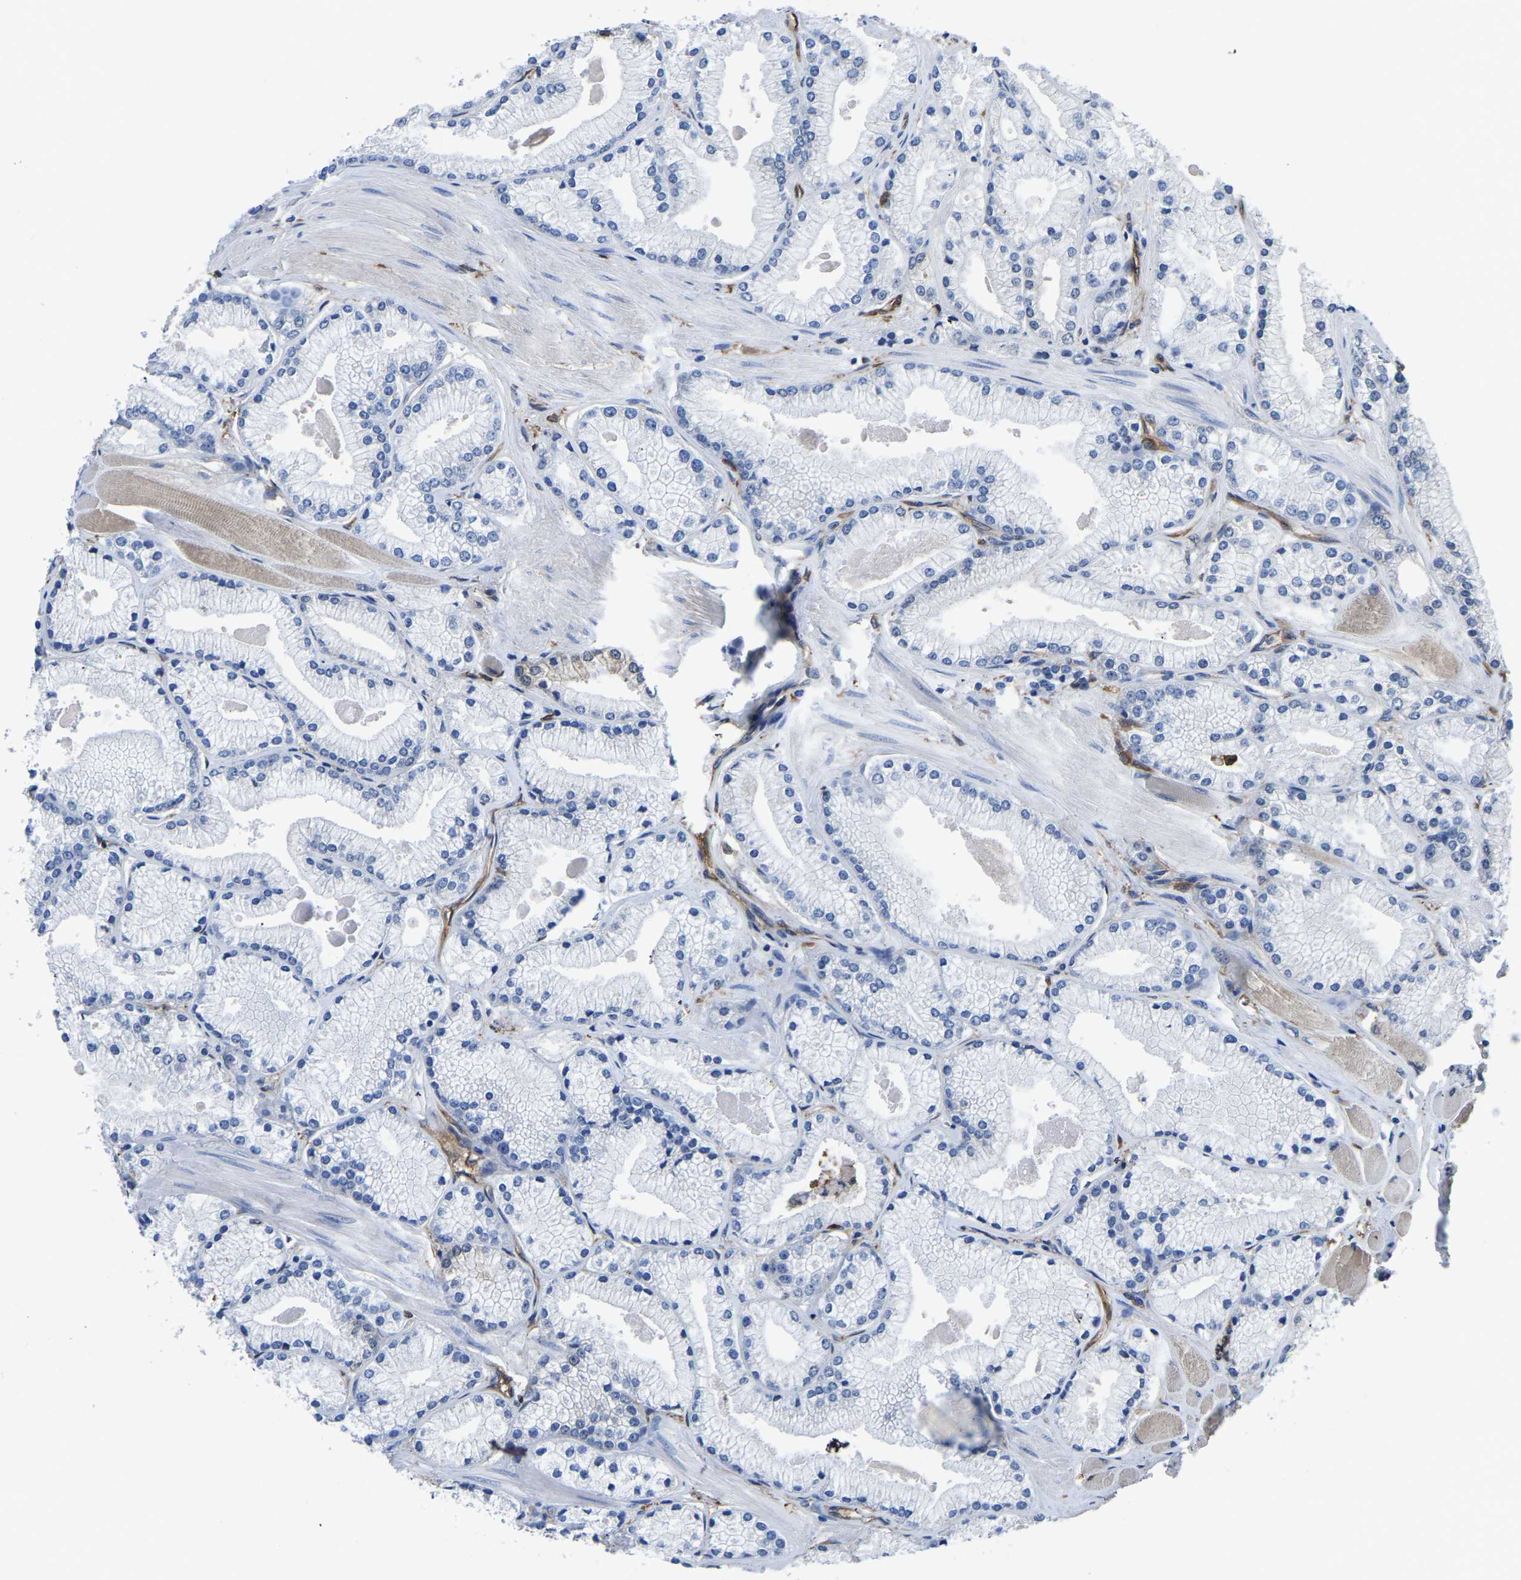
{"staining": {"intensity": "negative", "quantity": "none", "location": "none"}, "tissue": "prostate cancer", "cell_type": "Tumor cells", "image_type": "cancer", "snomed": [{"axis": "morphology", "description": "Adenocarcinoma, High grade"}, {"axis": "topography", "description": "Prostate"}], "caption": "A micrograph of prostate cancer (high-grade adenocarcinoma) stained for a protein displays no brown staining in tumor cells. (DAB immunohistochemistry (IHC), high magnification).", "gene": "ATG2B", "patient": {"sex": "male", "age": 50}}